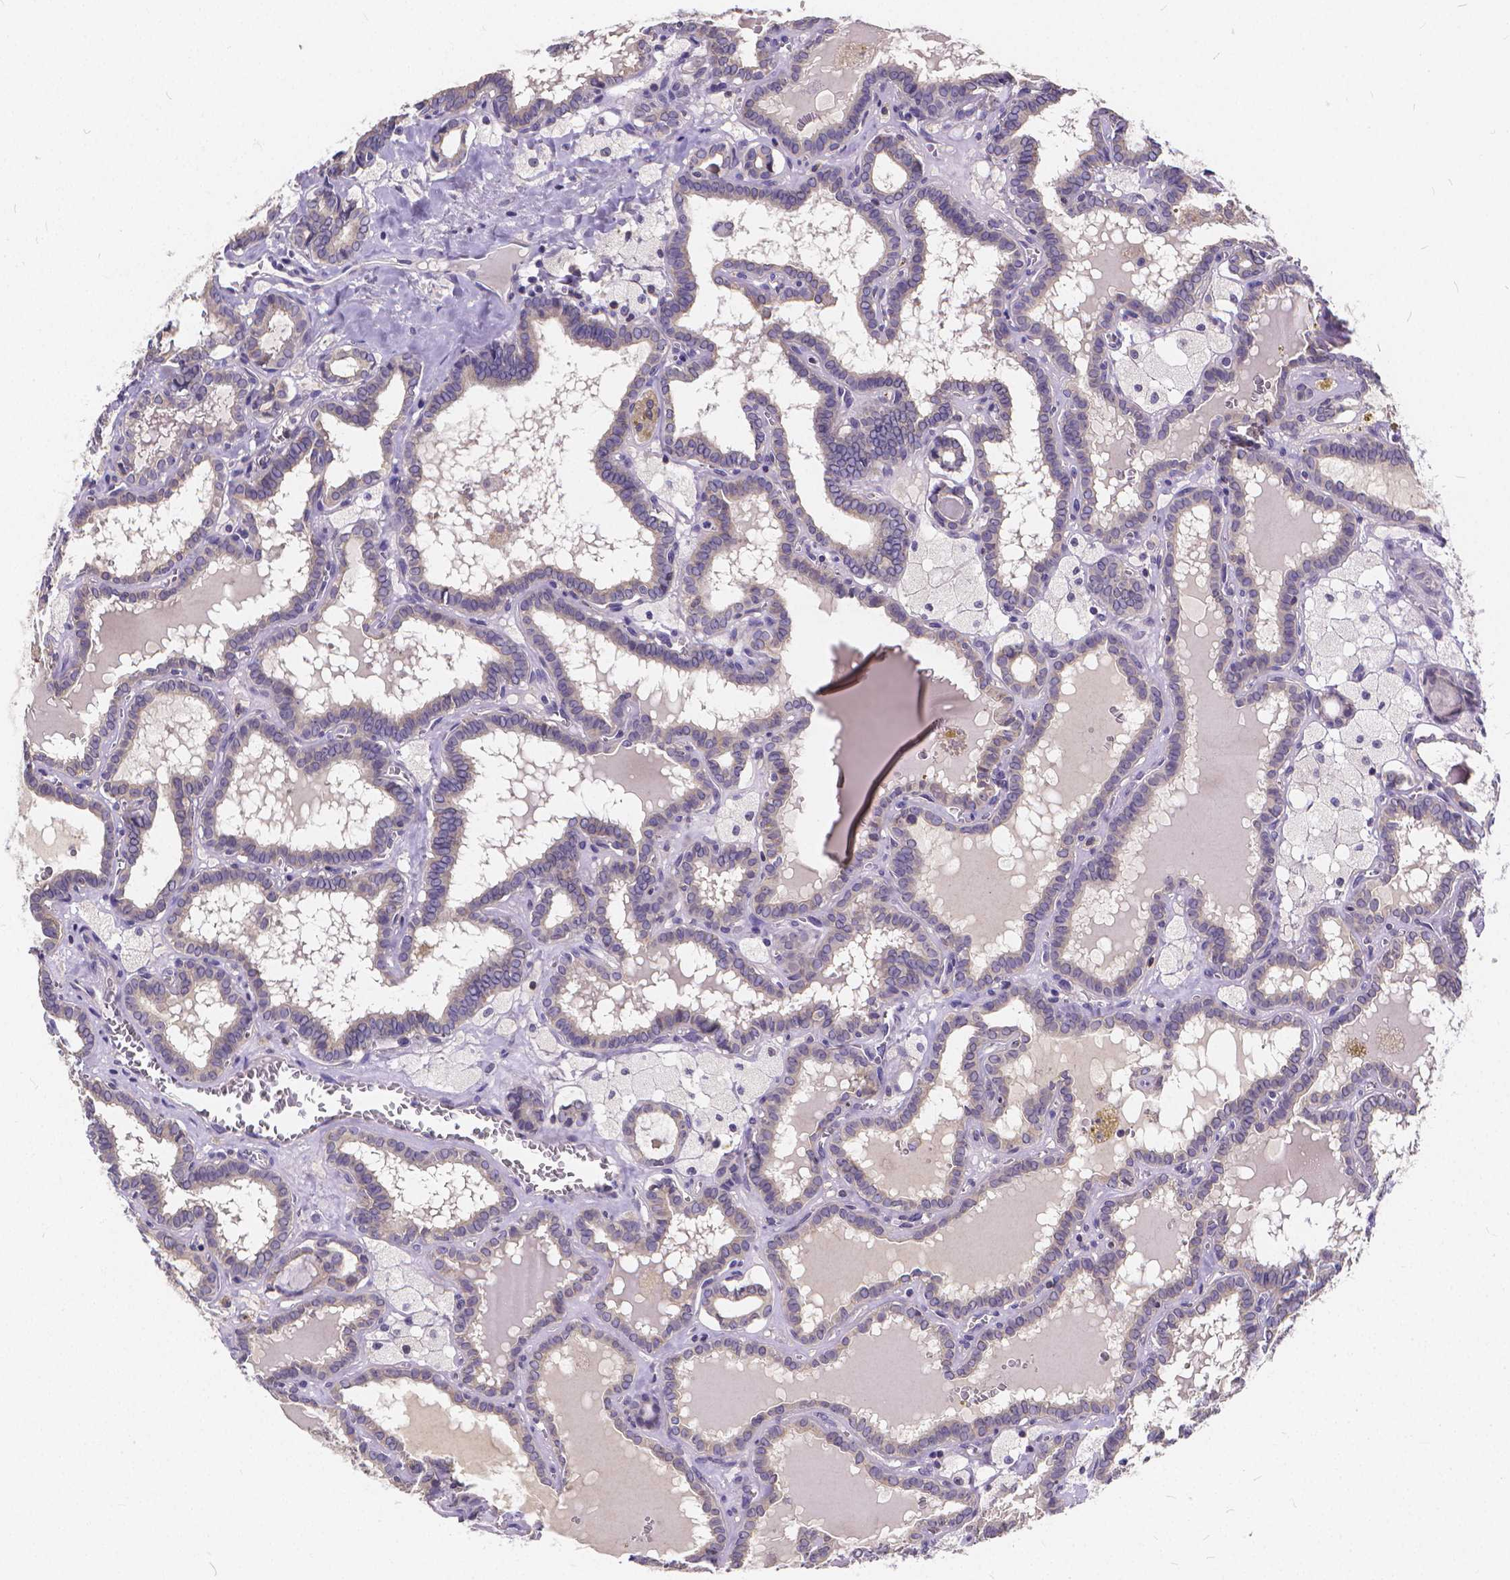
{"staining": {"intensity": "negative", "quantity": "none", "location": "none"}, "tissue": "thyroid cancer", "cell_type": "Tumor cells", "image_type": "cancer", "snomed": [{"axis": "morphology", "description": "Papillary adenocarcinoma, NOS"}, {"axis": "topography", "description": "Thyroid gland"}], "caption": "DAB immunohistochemical staining of thyroid papillary adenocarcinoma reveals no significant expression in tumor cells.", "gene": "GLRB", "patient": {"sex": "female", "age": 39}}